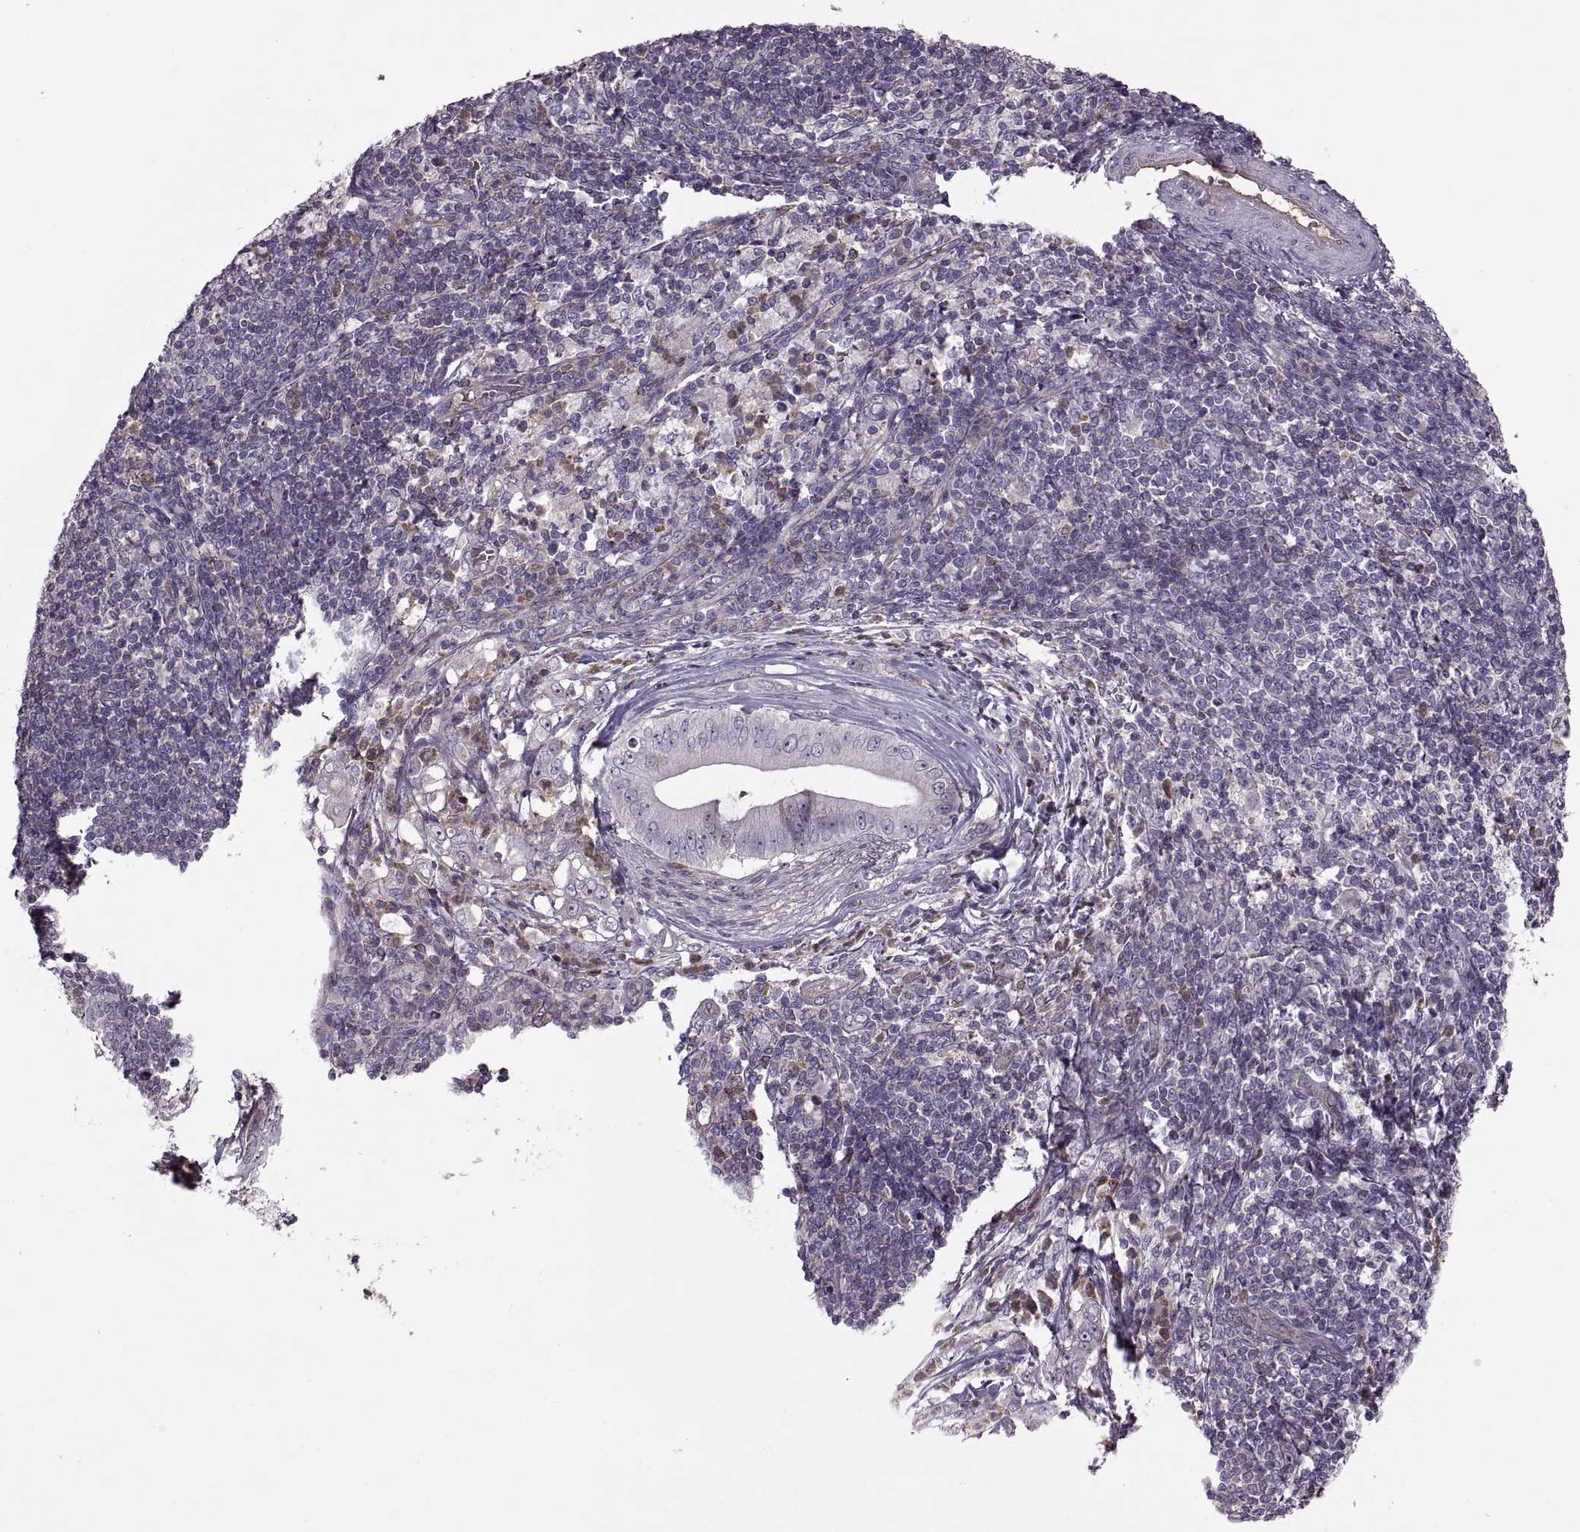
{"staining": {"intensity": "weak", "quantity": "25%-75%", "location": "cytoplasmic/membranous"}, "tissue": "pancreatic cancer", "cell_type": "Tumor cells", "image_type": "cancer", "snomed": [{"axis": "morphology", "description": "Adenocarcinoma, NOS"}, {"axis": "topography", "description": "Pancreas"}], "caption": "A micrograph of human adenocarcinoma (pancreatic) stained for a protein displays weak cytoplasmic/membranous brown staining in tumor cells.", "gene": "SLC2A3", "patient": {"sex": "male", "age": 71}}